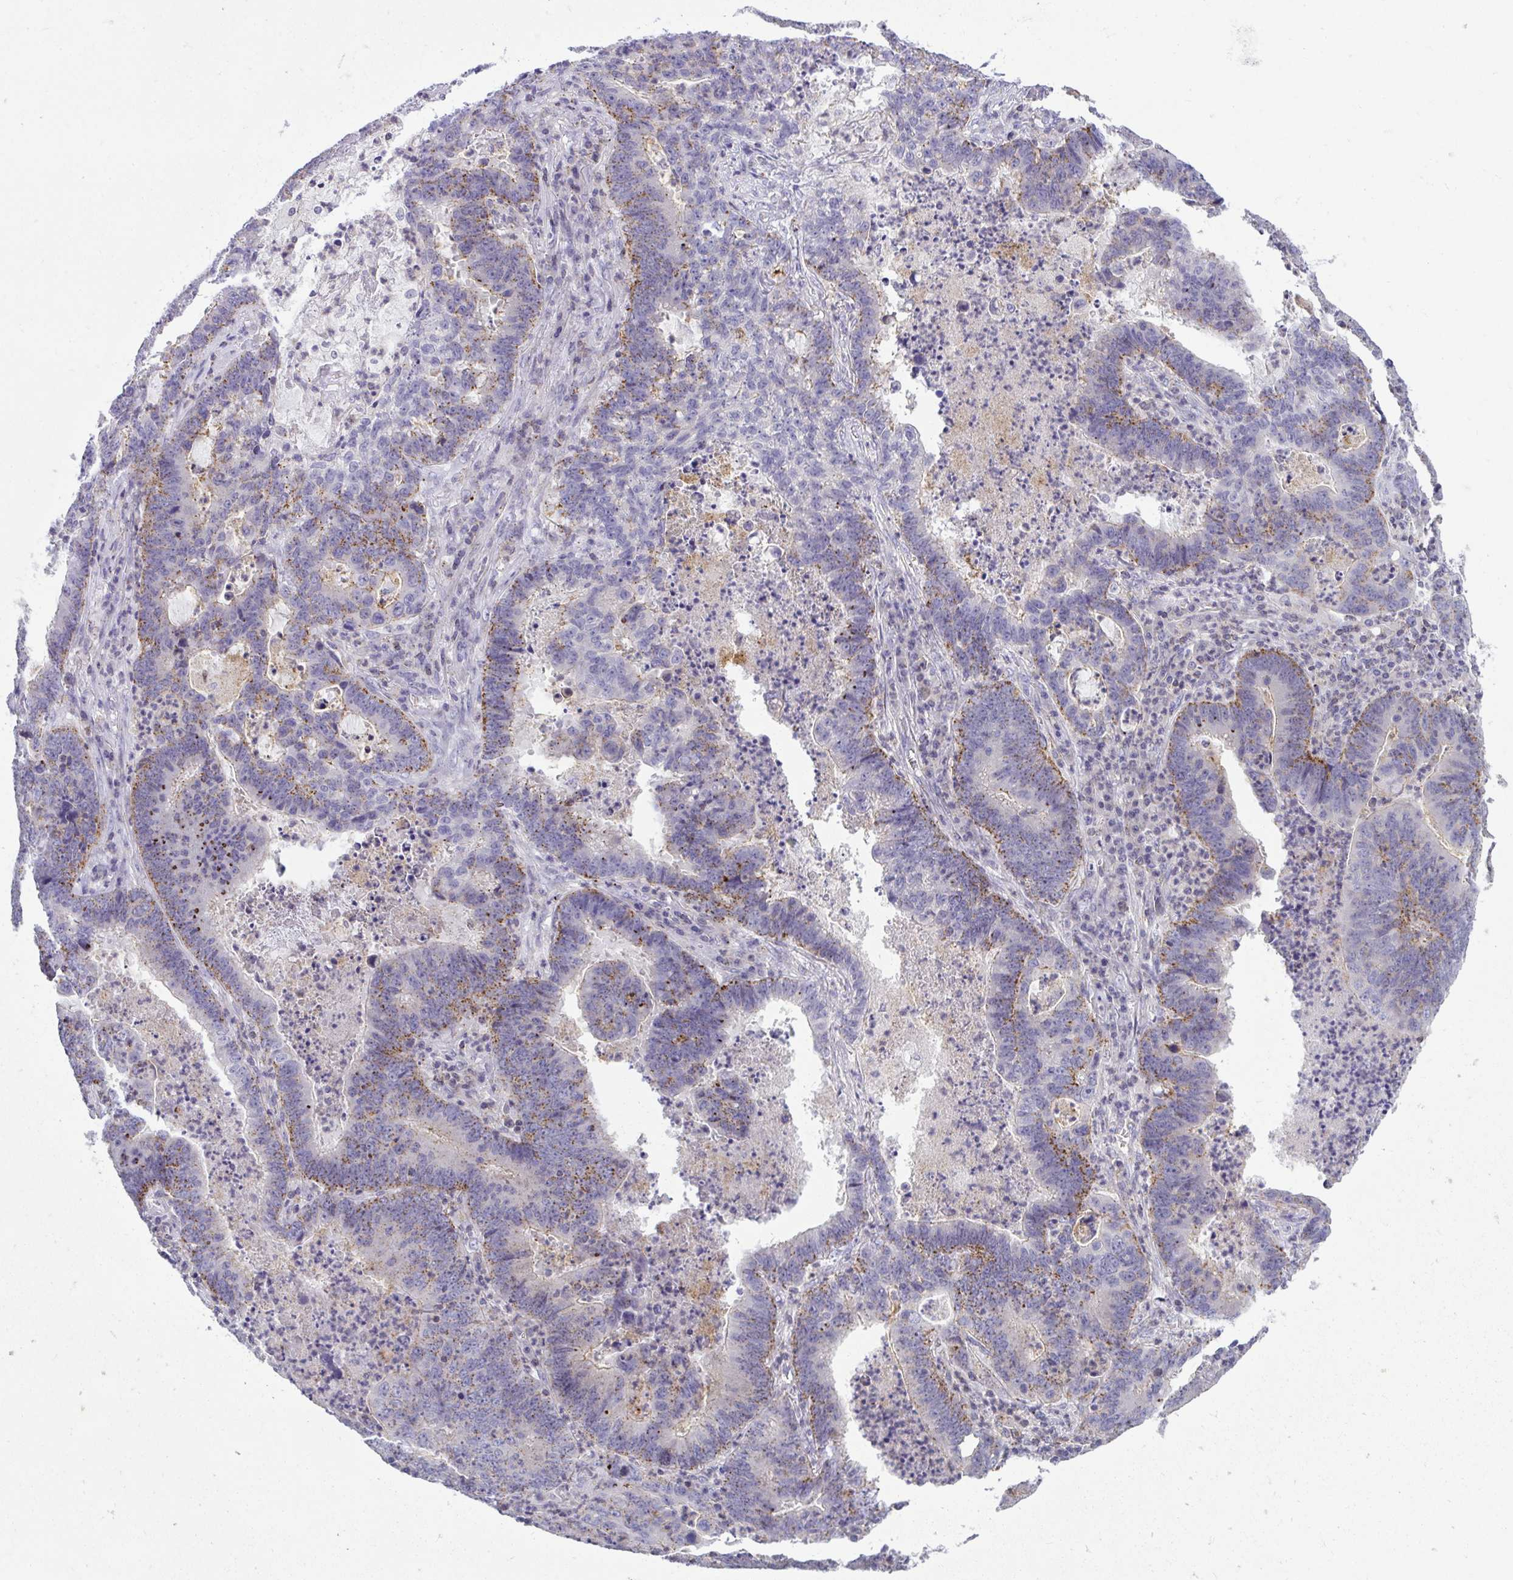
{"staining": {"intensity": "moderate", "quantity": ">75%", "location": "cytoplasmic/membranous"}, "tissue": "lung cancer", "cell_type": "Tumor cells", "image_type": "cancer", "snomed": [{"axis": "morphology", "description": "Aneuploidy"}, {"axis": "morphology", "description": "Adenocarcinoma, NOS"}, {"axis": "morphology", "description": "Adenocarcinoma primary or metastatic"}, {"axis": "topography", "description": "Lung"}], "caption": "IHC photomicrograph of neoplastic tissue: lung cancer (adenocarcinoma) stained using immunohistochemistry displays medium levels of moderate protein expression localized specifically in the cytoplasmic/membranous of tumor cells, appearing as a cytoplasmic/membranous brown color.", "gene": "VPS4B", "patient": {"sex": "female", "age": 75}}